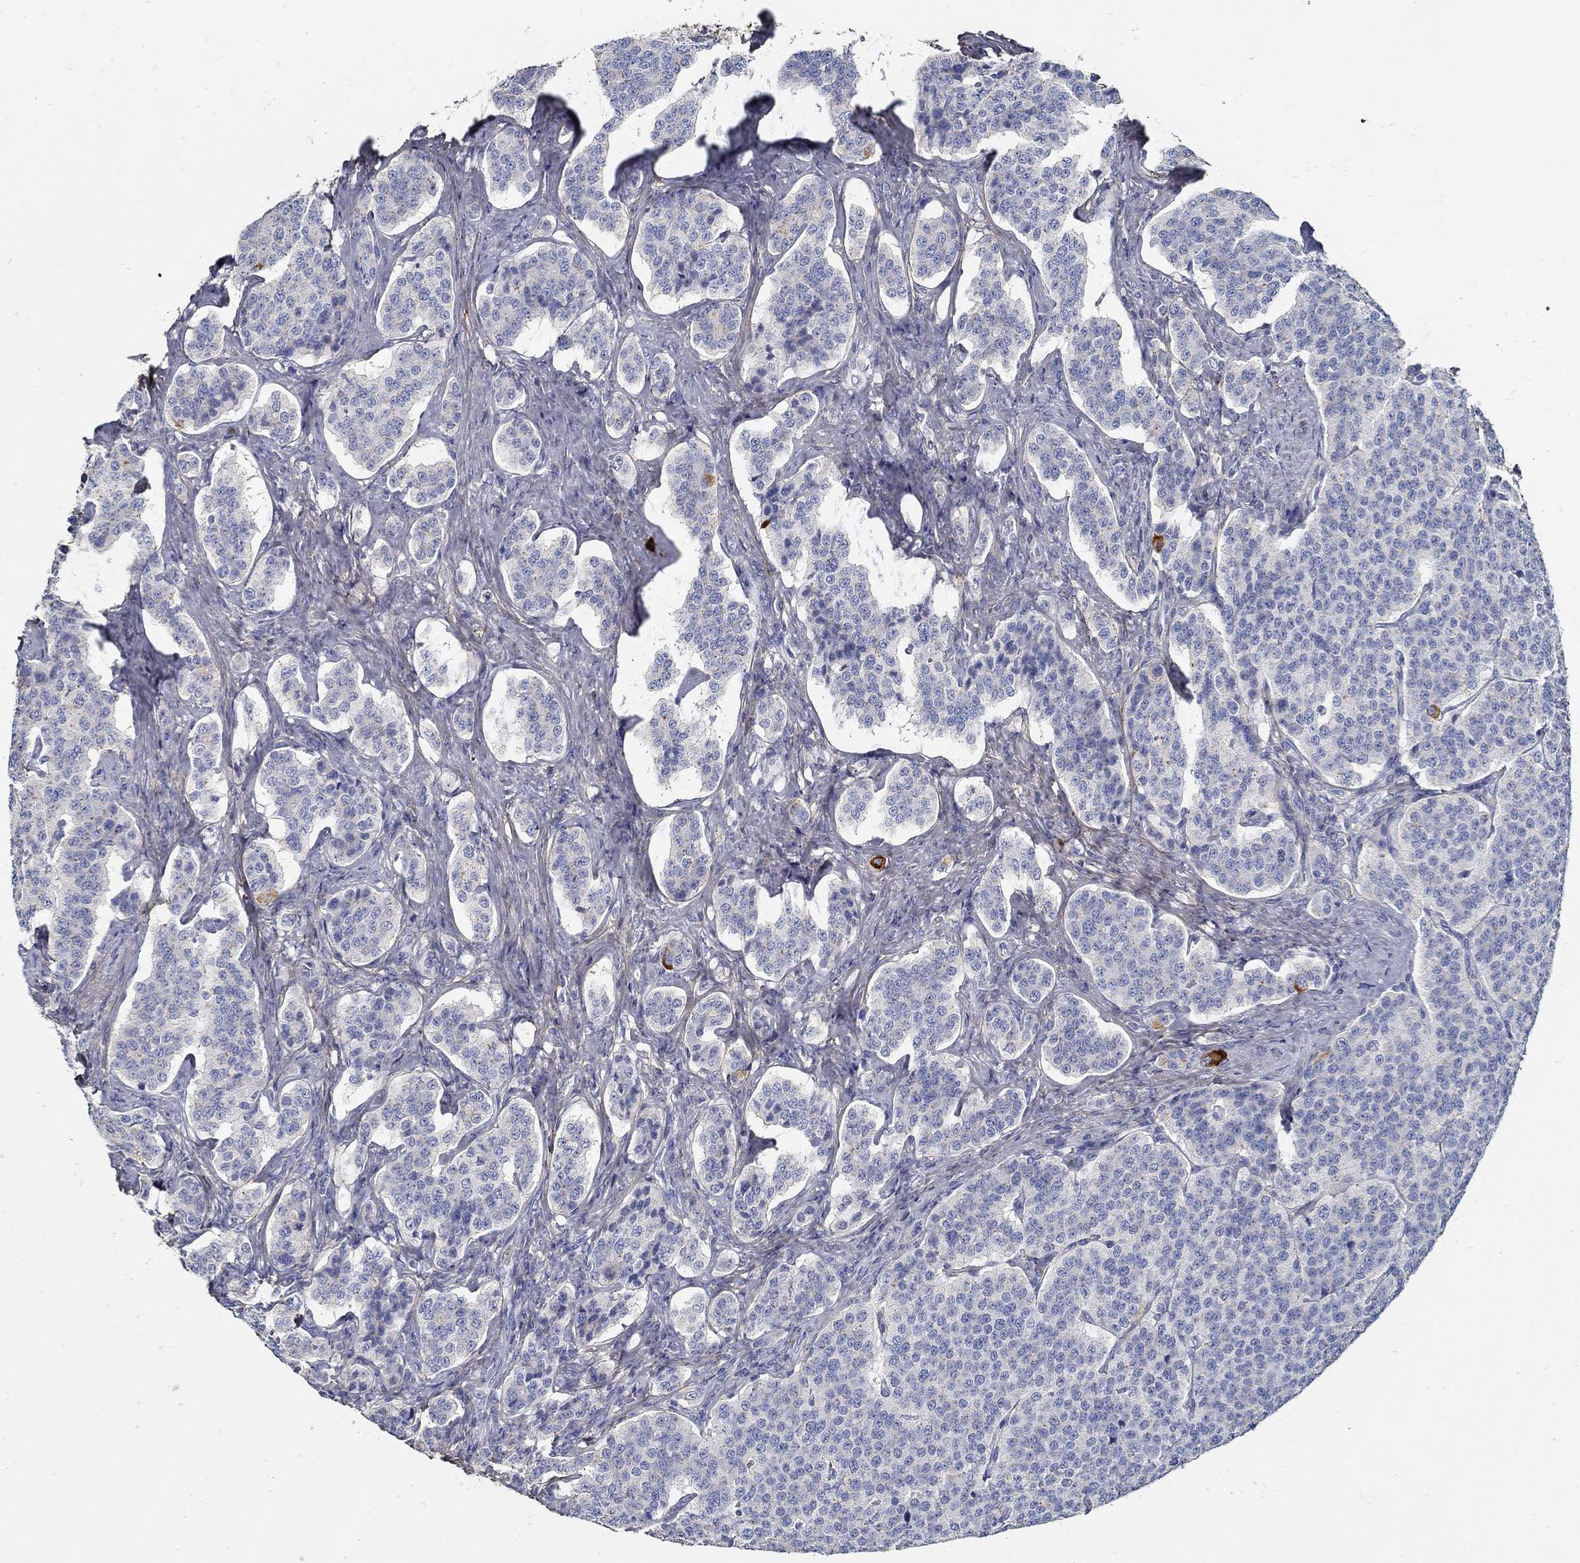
{"staining": {"intensity": "negative", "quantity": "none", "location": "none"}, "tissue": "carcinoid", "cell_type": "Tumor cells", "image_type": "cancer", "snomed": [{"axis": "morphology", "description": "Carcinoid, malignant, NOS"}, {"axis": "topography", "description": "Small intestine"}], "caption": "High power microscopy micrograph of an immunohistochemistry (IHC) micrograph of carcinoid, revealing no significant expression in tumor cells.", "gene": "TGFBI", "patient": {"sex": "female", "age": 58}}